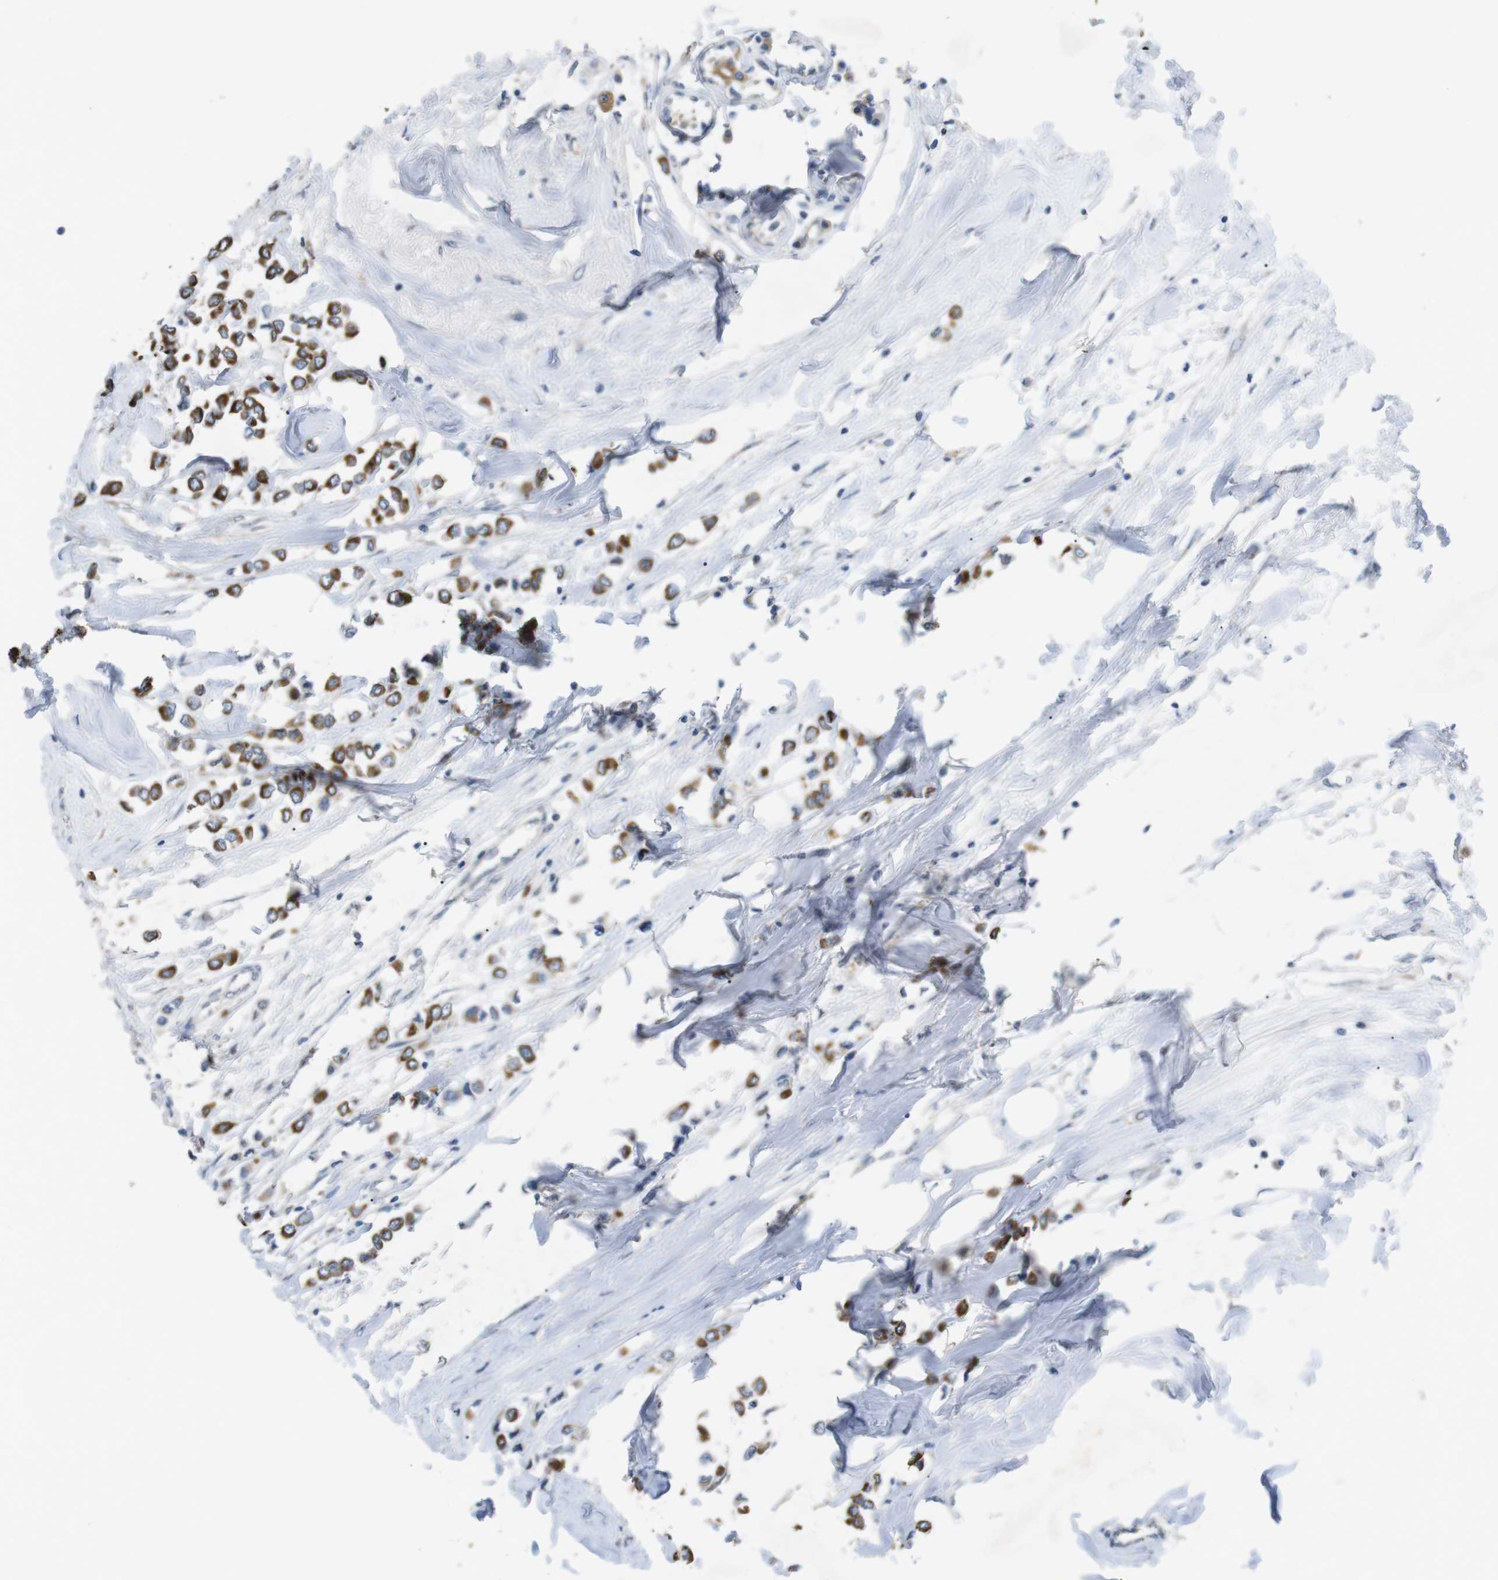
{"staining": {"intensity": "strong", "quantity": ">75%", "location": "cytoplasmic/membranous"}, "tissue": "breast cancer", "cell_type": "Tumor cells", "image_type": "cancer", "snomed": [{"axis": "morphology", "description": "Lobular carcinoma"}, {"axis": "topography", "description": "Breast"}], "caption": "IHC micrograph of human breast cancer (lobular carcinoma) stained for a protein (brown), which demonstrates high levels of strong cytoplasmic/membranous expression in approximately >75% of tumor cells.", "gene": "ADGRL3", "patient": {"sex": "female", "age": 51}}